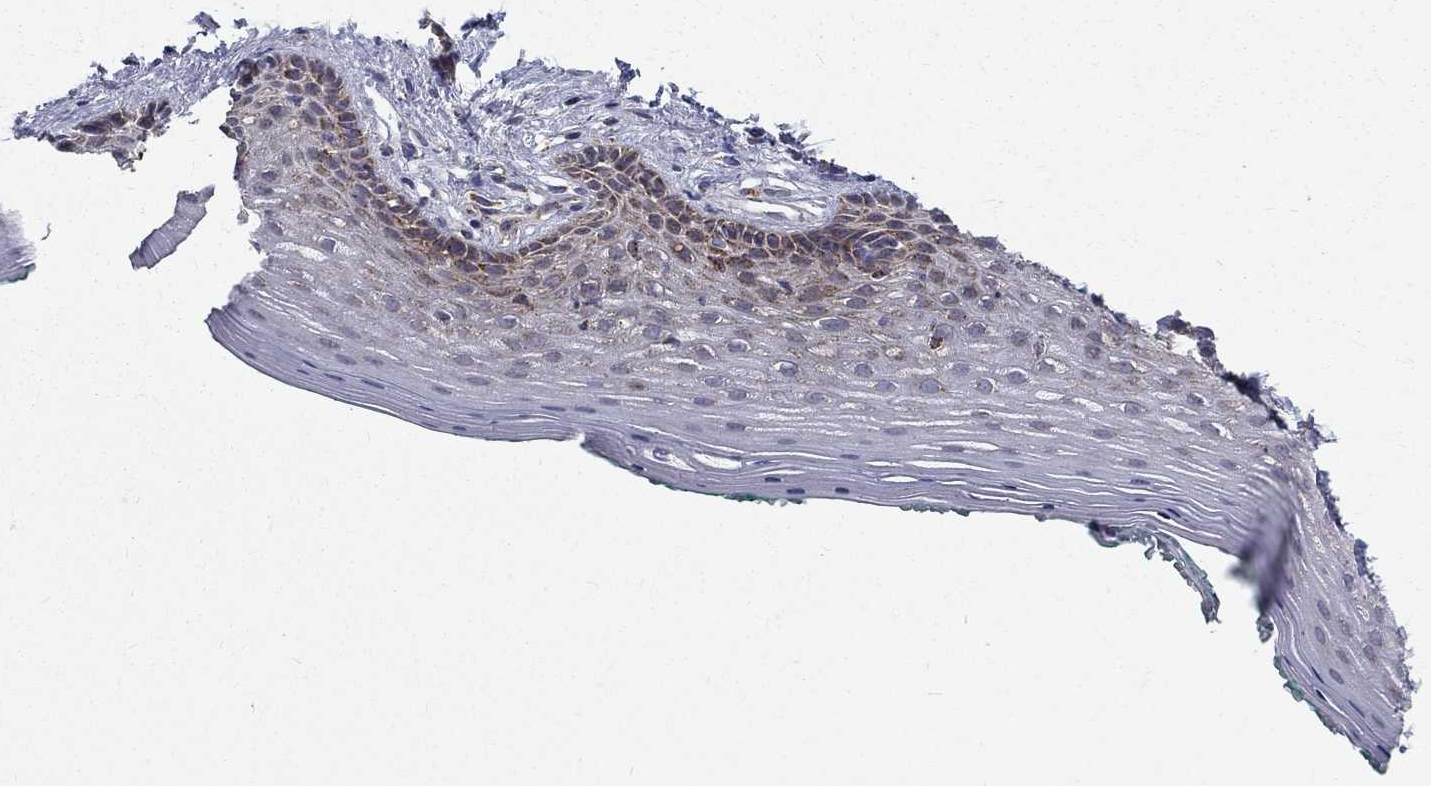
{"staining": {"intensity": "strong", "quantity": "<25%", "location": "cytoplasmic/membranous"}, "tissue": "vagina", "cell_type": "Squamous epithelial cells", "image_type": "normal", "snomed": [{"axis": "morphology", "description": "Normal tissue, NOS"}, {"axis": "topography", "description": "Vagina"}], "caption": "IHC image of benign human vagina stained for a protein (brown), which shows medium levels of strong cytoplasmic/membranous expression in about <25% of squamous epithelial cells.", "gene": "ALDH1B1", "patient": {"sex": "female", "age": 45}}